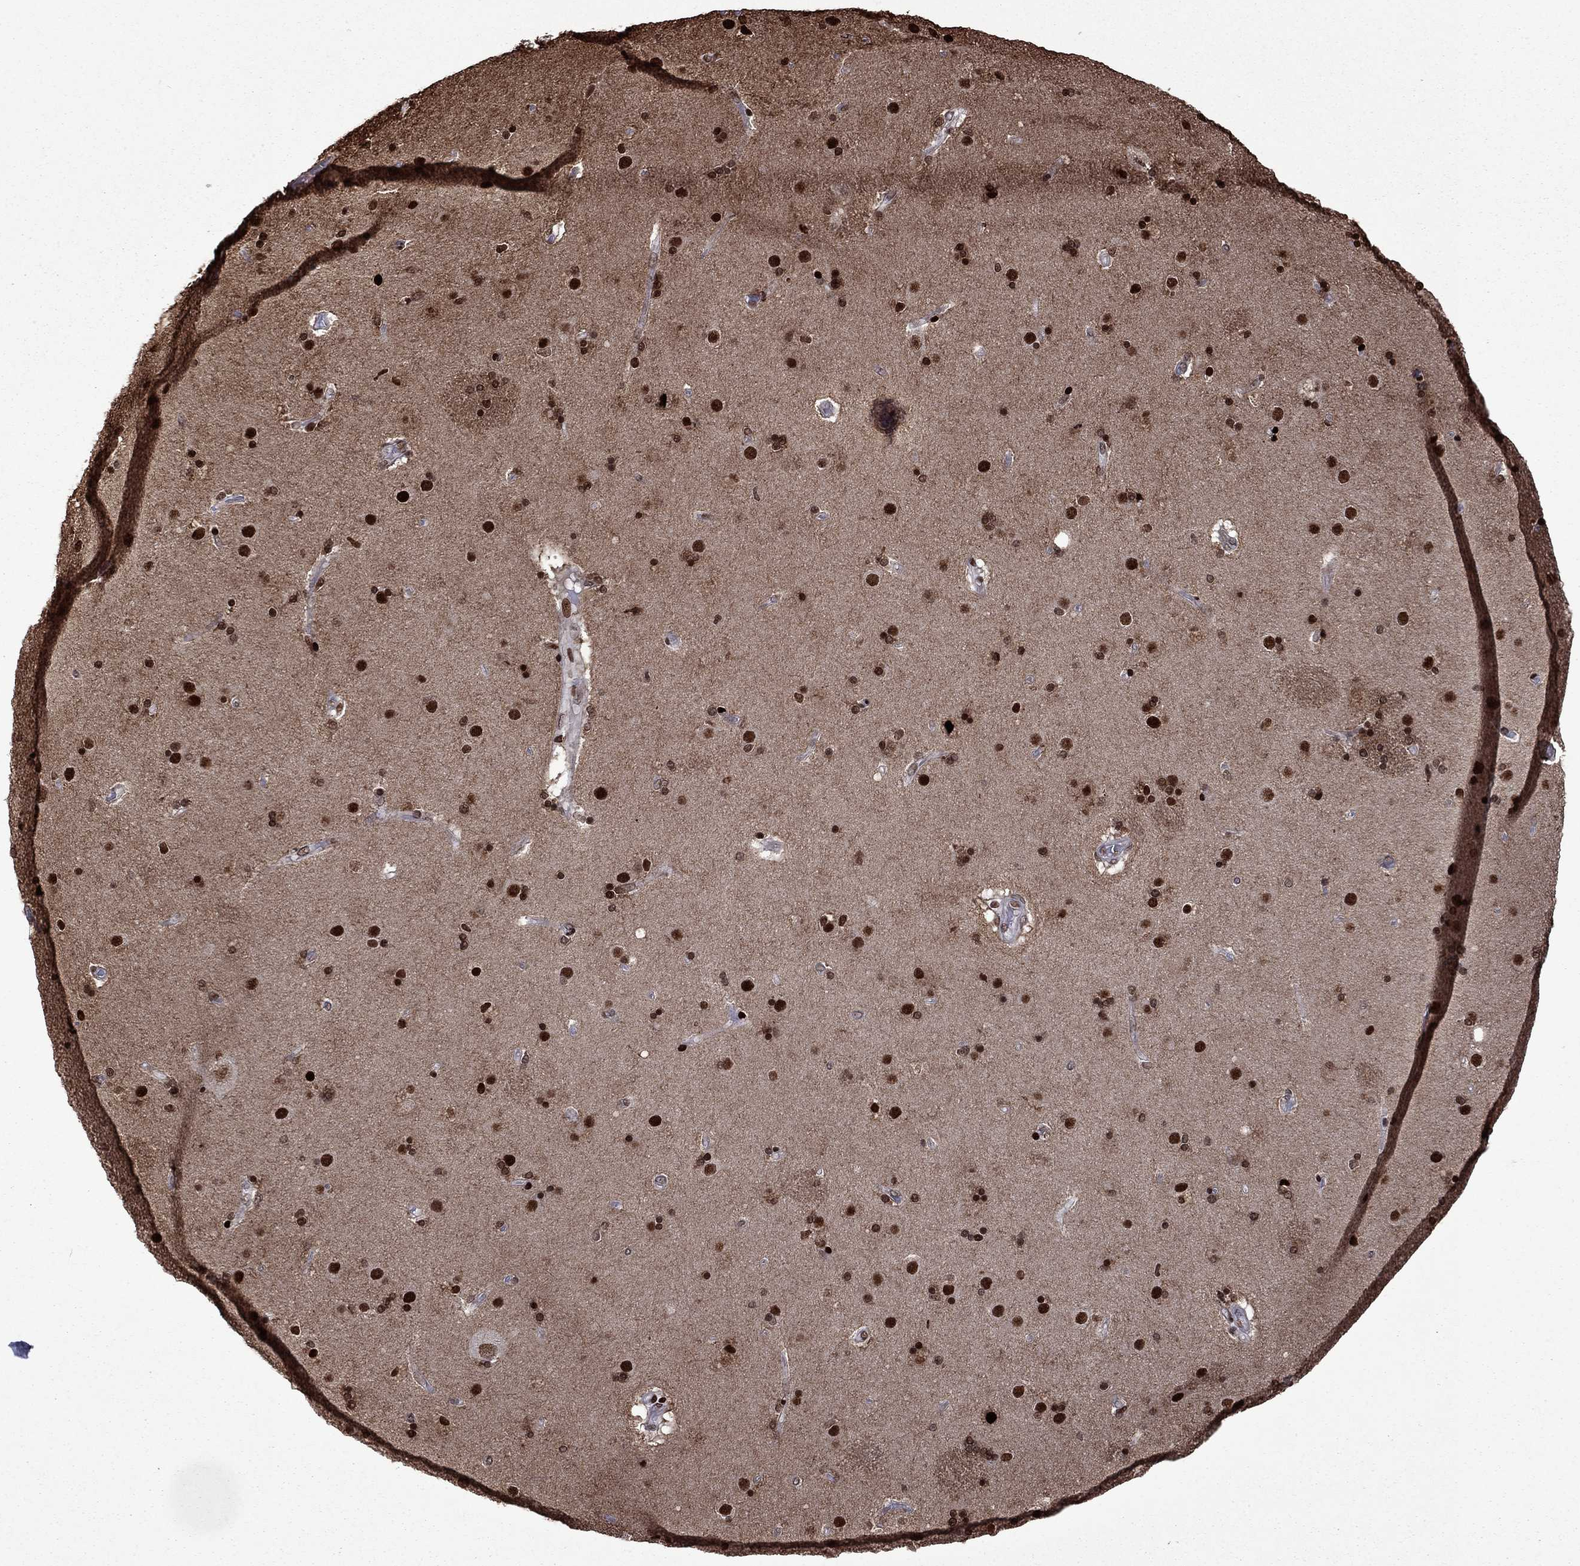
{"staining": {"intensity": "strong", "quantity": "25%-75%", "location": "nuclear"}, "tissue": "caudate", "cell_type": "Glial cells", "image_type": "normal", "snomed": [{"axis": "morphology", "description": "Normal tissue, NOS"}, {"axis": "topography", "description": "Lateral ventricle wall"}], "caption": "Brown immunohistochemical staining in benign human caudate exhibits strong nuclear expression in about 25%-75% of glial cells. The staining was performed using DAB (3,3'-diaminobenzidine), with brown indicating positive protein expression. Nuclei are stained blue with hematoxylin.", "gene": "LIMK1", "patient": {"sex": "female", "age": 71}}